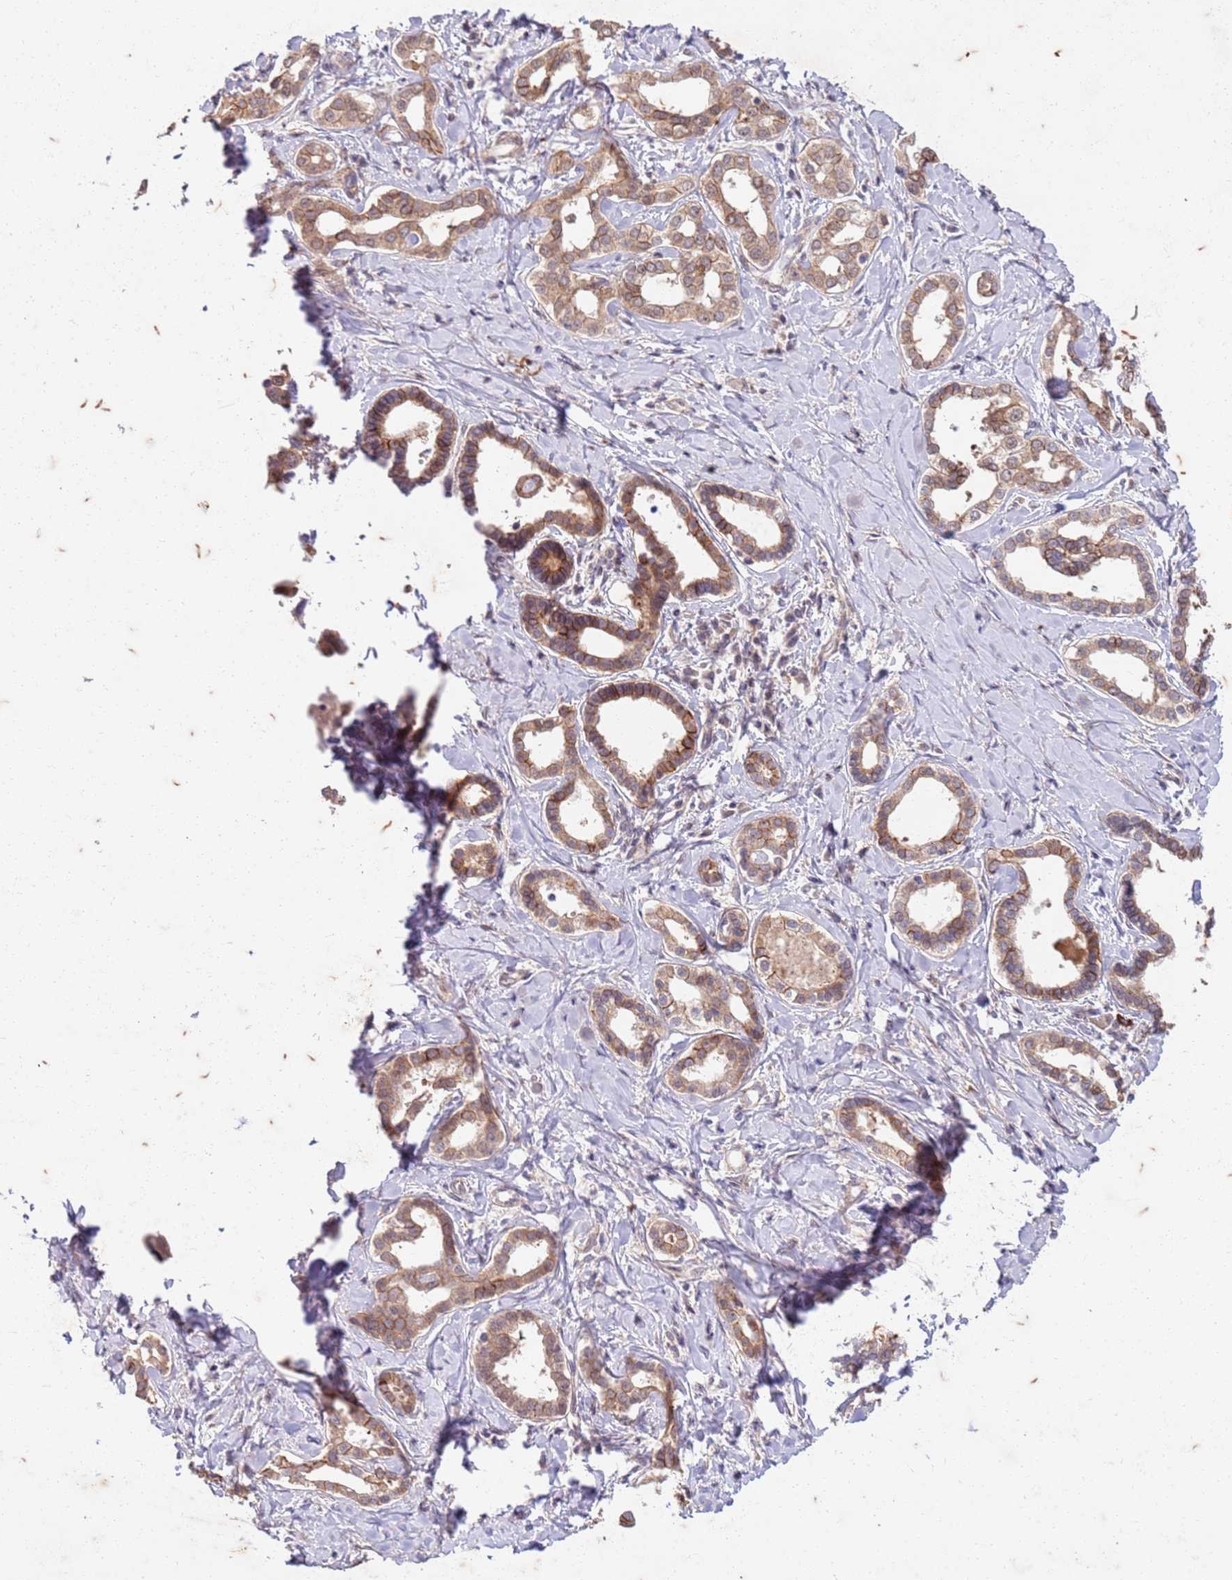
{"staining": {"intensity": "moderate", "quantity": ">75%", "location": "cytoplasmic/membranous,nuclear"}, "tissue": "liver cancer", "cell_type": "Tumor cells", "image_type": "cancer", "snomed": [{"axis": "morphology", "description": "Cholangiocarcinoma"}, {"axis": "topography", "description": "Liver"}], "caption": "Immunohistochemistry staining of liver cancer, which reveals medium levels of moderate cytoplasmic/membranous and nuclear staining in approximately >75% of tumor cells indicating moderate cytoplasmic/membranous and nuclear protein expression. The staining was performed using DAB (3,3'-diaminobenzidine) (brown) for protein detection and nuclei were counterstained in hematoxylin (blue).", "gene": "RAPGEF3", "patient": {"sex": "female", "age": 77}}